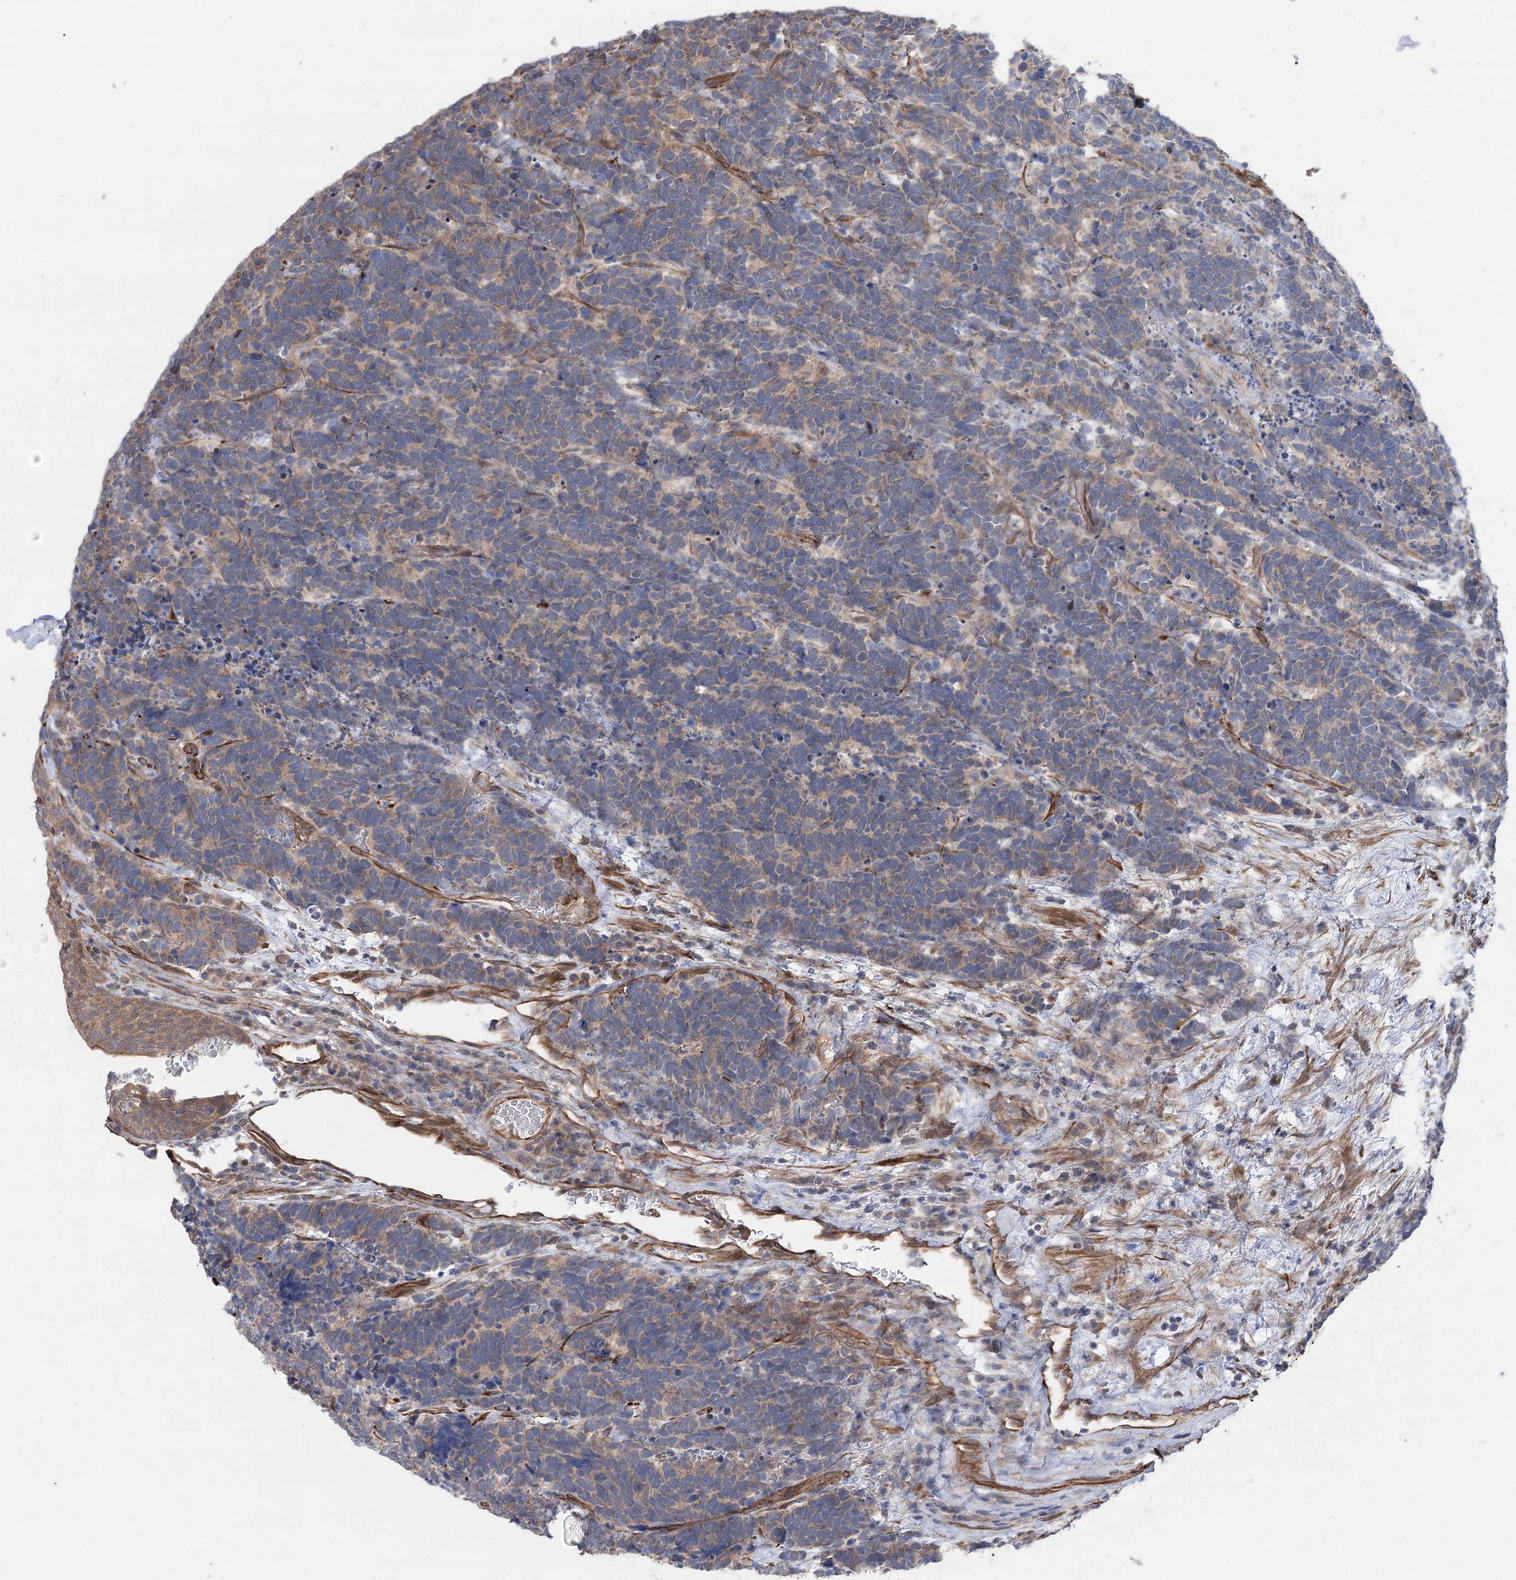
{"staining": {"intensity": "weak", "quantity": "<25%", "location": "cytoplasmic/membranous"}, "tissue": "carcinoid", "cell_type": "Tumor cells", "image_type": "cancer", "snomed": [{"axis": "morphology", "description": "Carcinoma, NOS"}, {"axis": "morphology", "description": "Carcinoid, malignant, NOS"}, {"axis": "topography", "description": "Urinary bladder"}], "caption": "A high-resolution image shows immunohistochemistry (IHC) staining of carcinoma, which demonstrates no significant expression in tumor cells.", "gene": "RWDD4", "patient": {"sex": "male", "age": 57}}